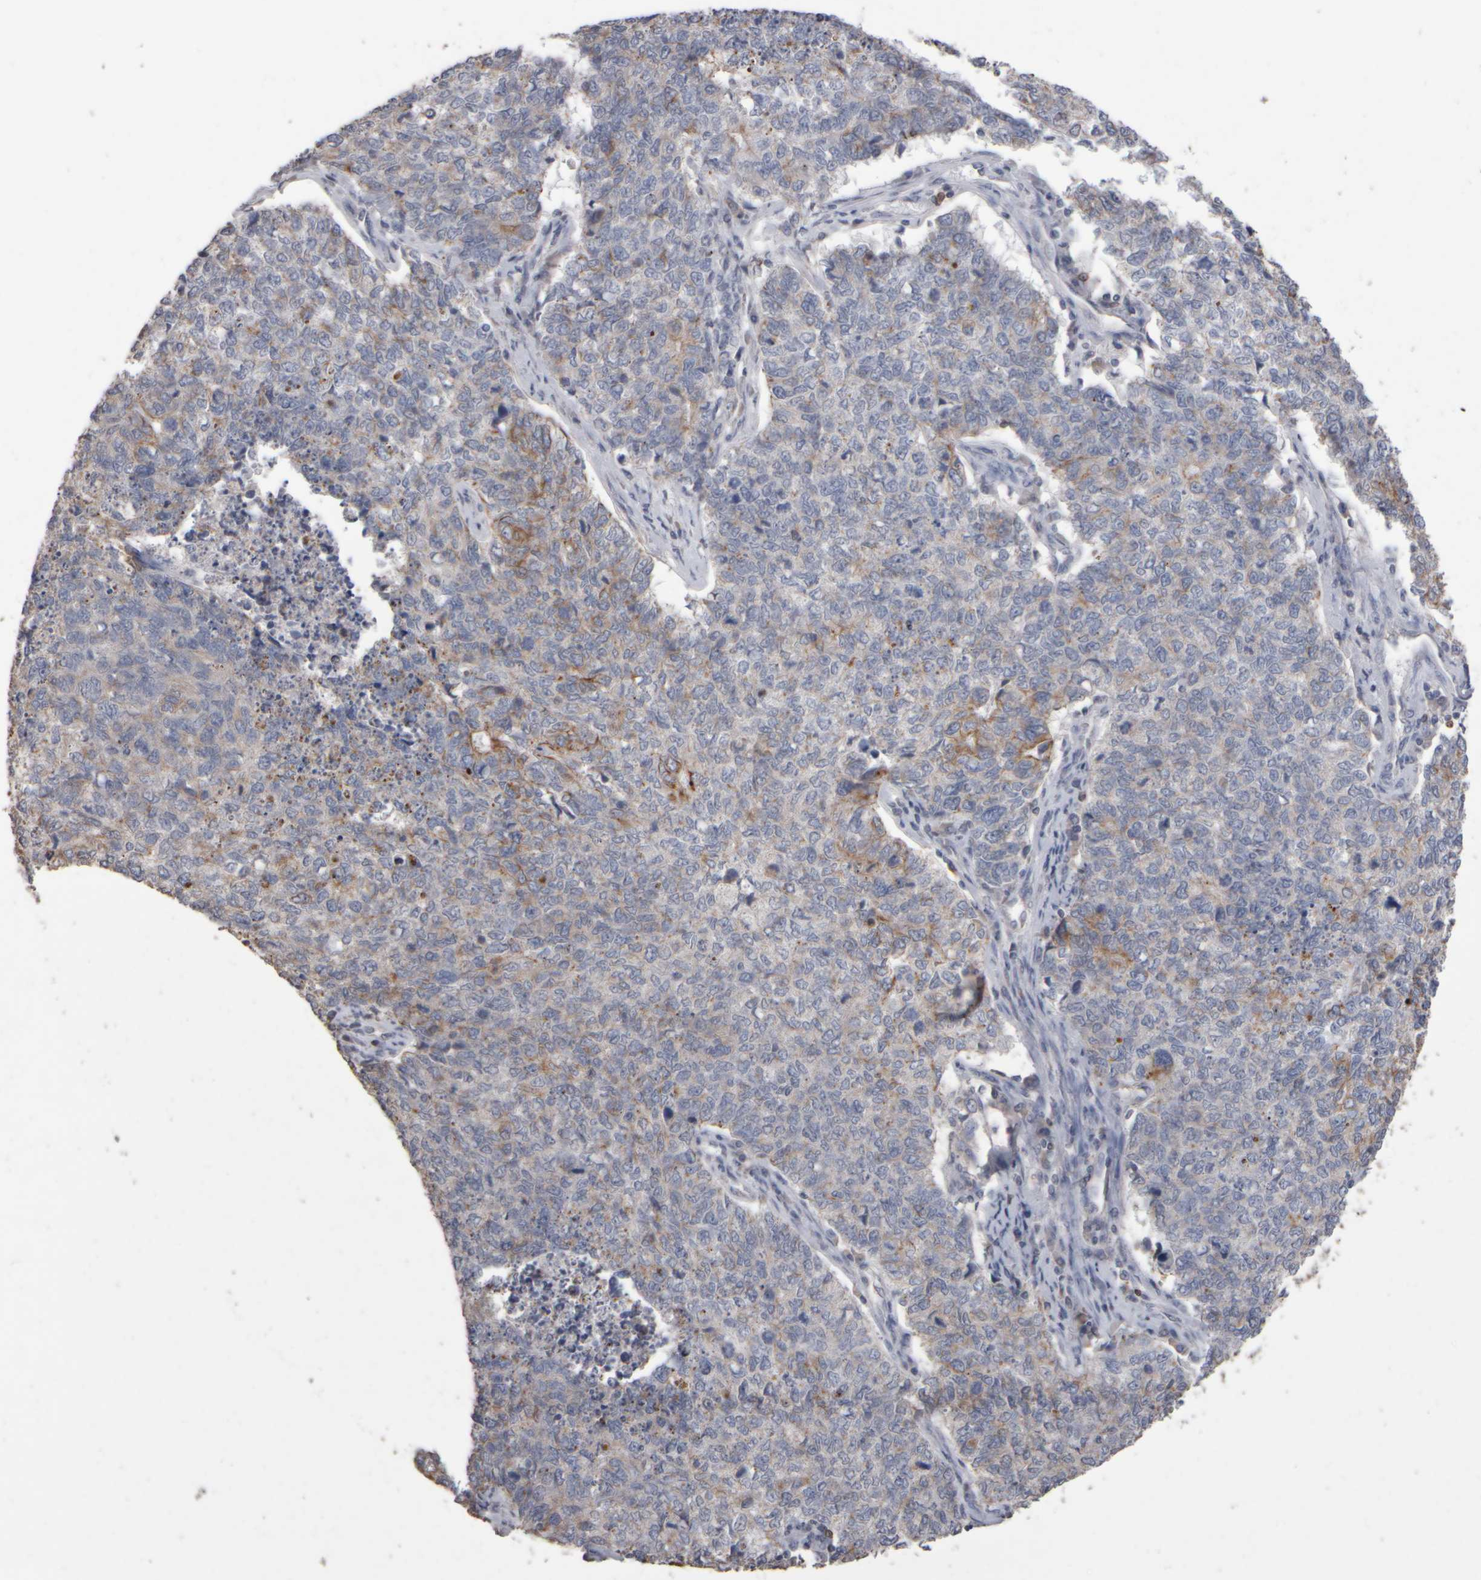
{"staining": {"intensity": "moderate", "quantity": "<25%", "location": "cytoplasmic/membranous"}, "tissue": "cervical cancer", "cell_type": "Tumor cells", "image_type": "cancer", "snomed": [{"axis": "morphology", "description": "Squamous cell carcinoma, NOS"}, {"axis": "topography", "description": "Cervix"}], "caption": "About <25% of tumor cells in human cervical cancer show moderate cytoplasmic/membranous protein positivity as visualized by brown immunohistochemical staining.", "gene": "EPHX2", "patient": {"sex": "female", "age": 63}}